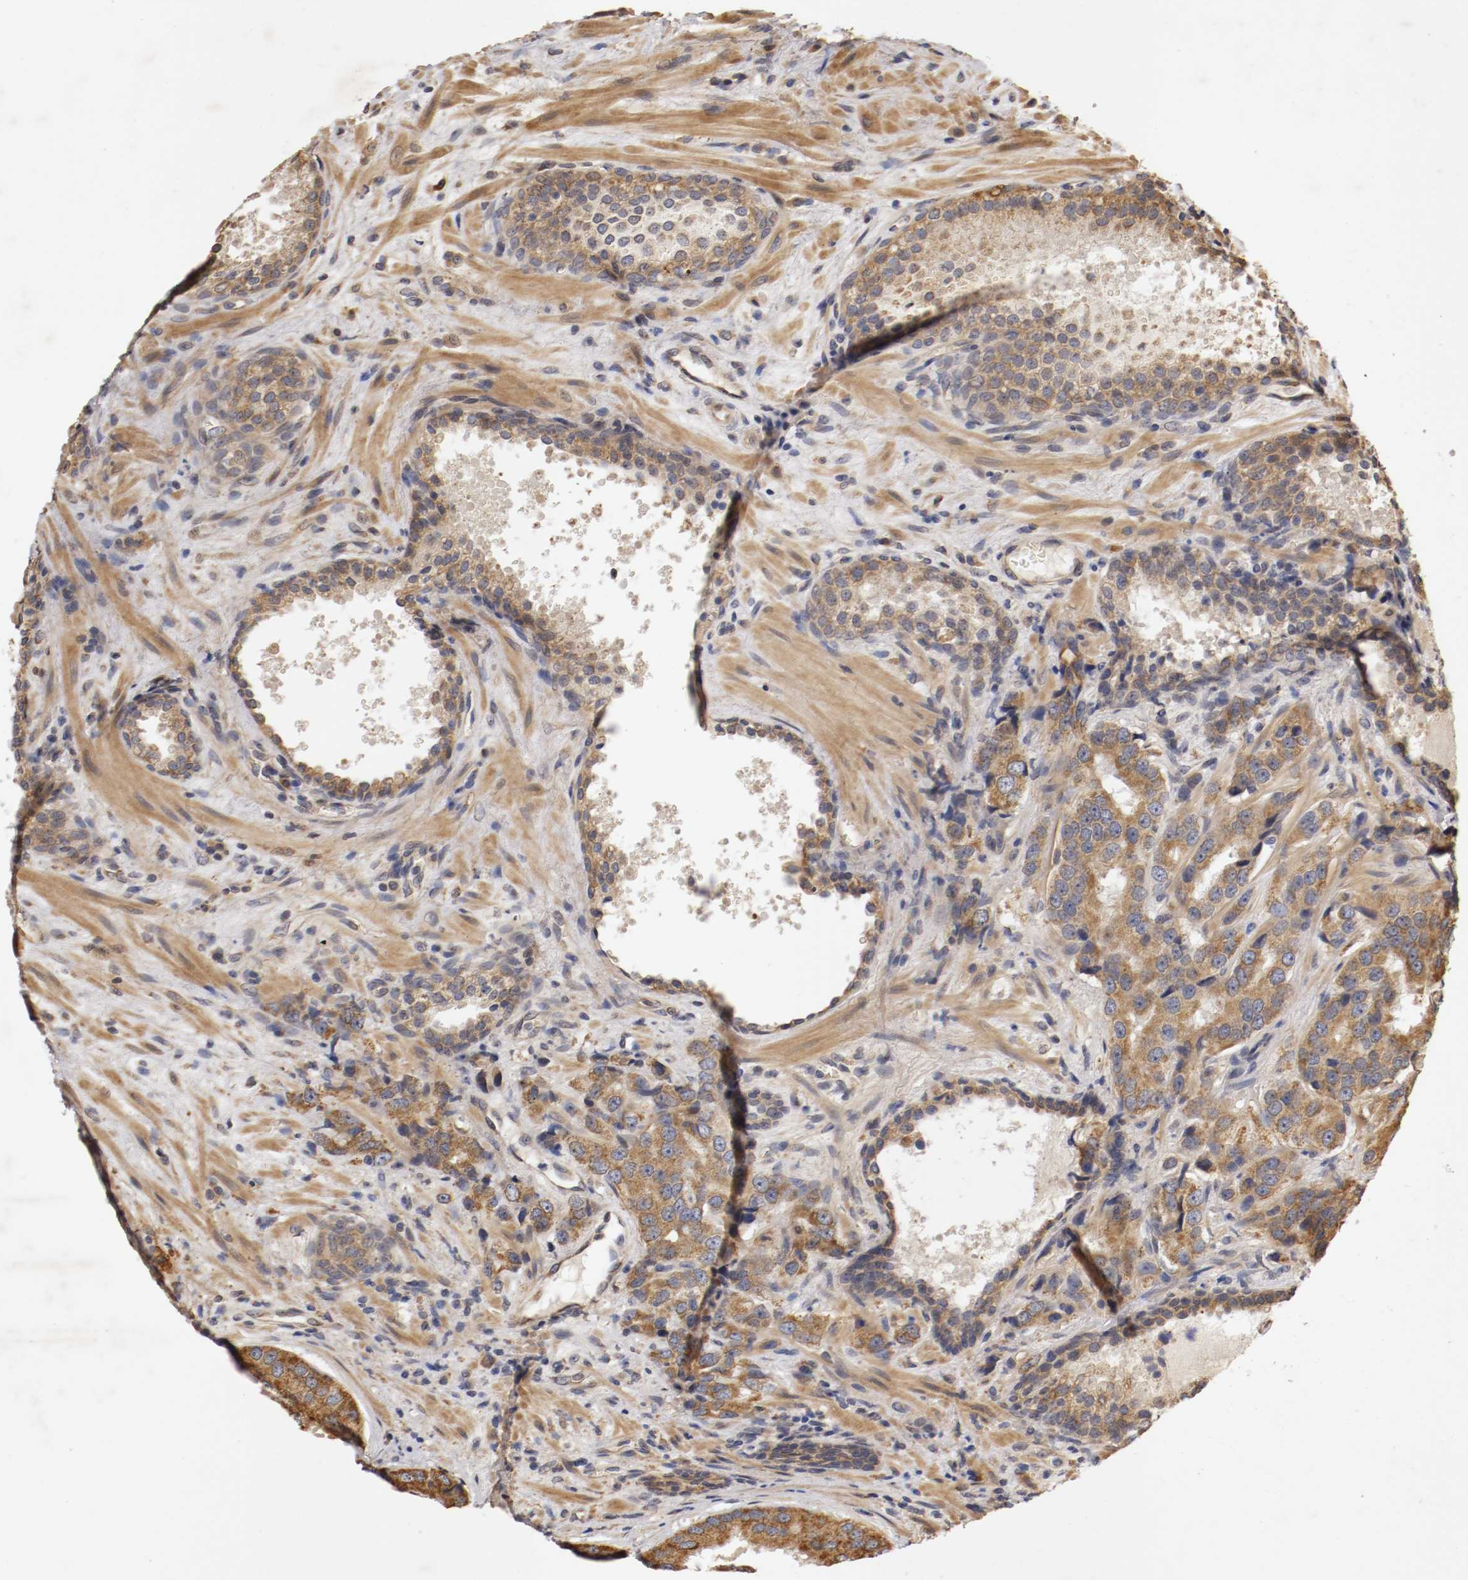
{"staining": {"intensity": "moderate", "quantity": ">75%", "location": "cytoplasmic/membranous"}, "tissue": "prostate cancer", "cell_type": "Tumor cells", "image_type": "cancer", "snomed": [{"axis": "morphology", "description": "Adenocarcinoma, High grade"}, {"axis": "topography", "description": "Prostate"}], "caption": "A medium amount of moderate cytoplasmic/membranous positivity is present in about >75% of tumor cells in prostate high-grade adenocarcinoma tissue.", "gene": "VEZT", "patient": {"sex": "male", "age": 58}}